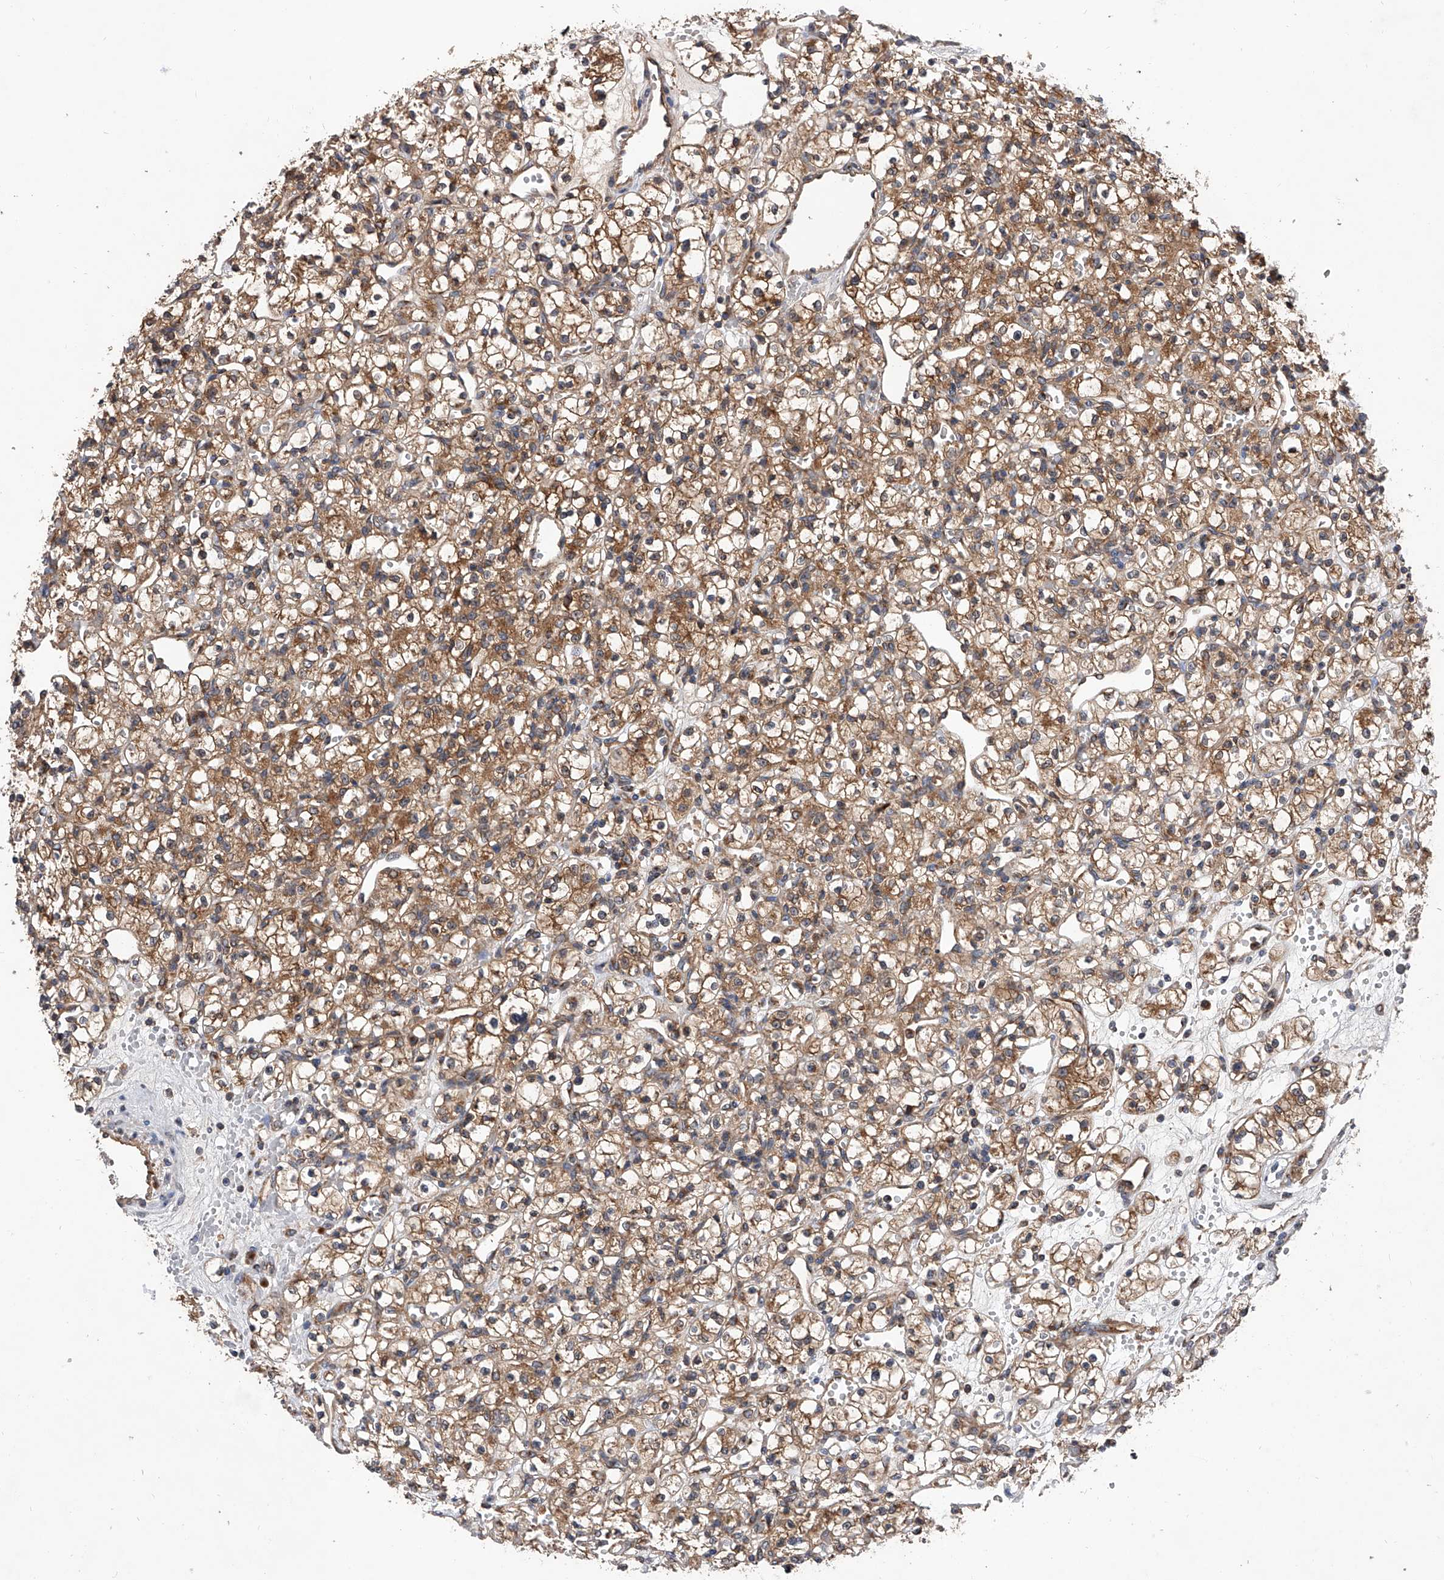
{"staining": {"intensity": "moderate", "quantity": ">75%", "location": "cytoplasmic/membranous"}, "tissue": "renal cancer", "cell_type": "Tumor cells", "image_type": "cancer", "snomed": [{"axis": "morphology", "description": "Adenocarcinoma, NOS"}, {"axis": "topography", "description": "Kidney"}], "caption": "IHC histopathology image of neoplastic tissue: adenocarcinoma (renal) stained using IHC exhibits medium levels of moderate protein expression localized specifically in the cytoplasmic/membranous of tumor cells, appearing as a cytoplasmic/membranous brown color.", "gene": "CFAP410", "patient": {"sex": "female", "age": 59}}